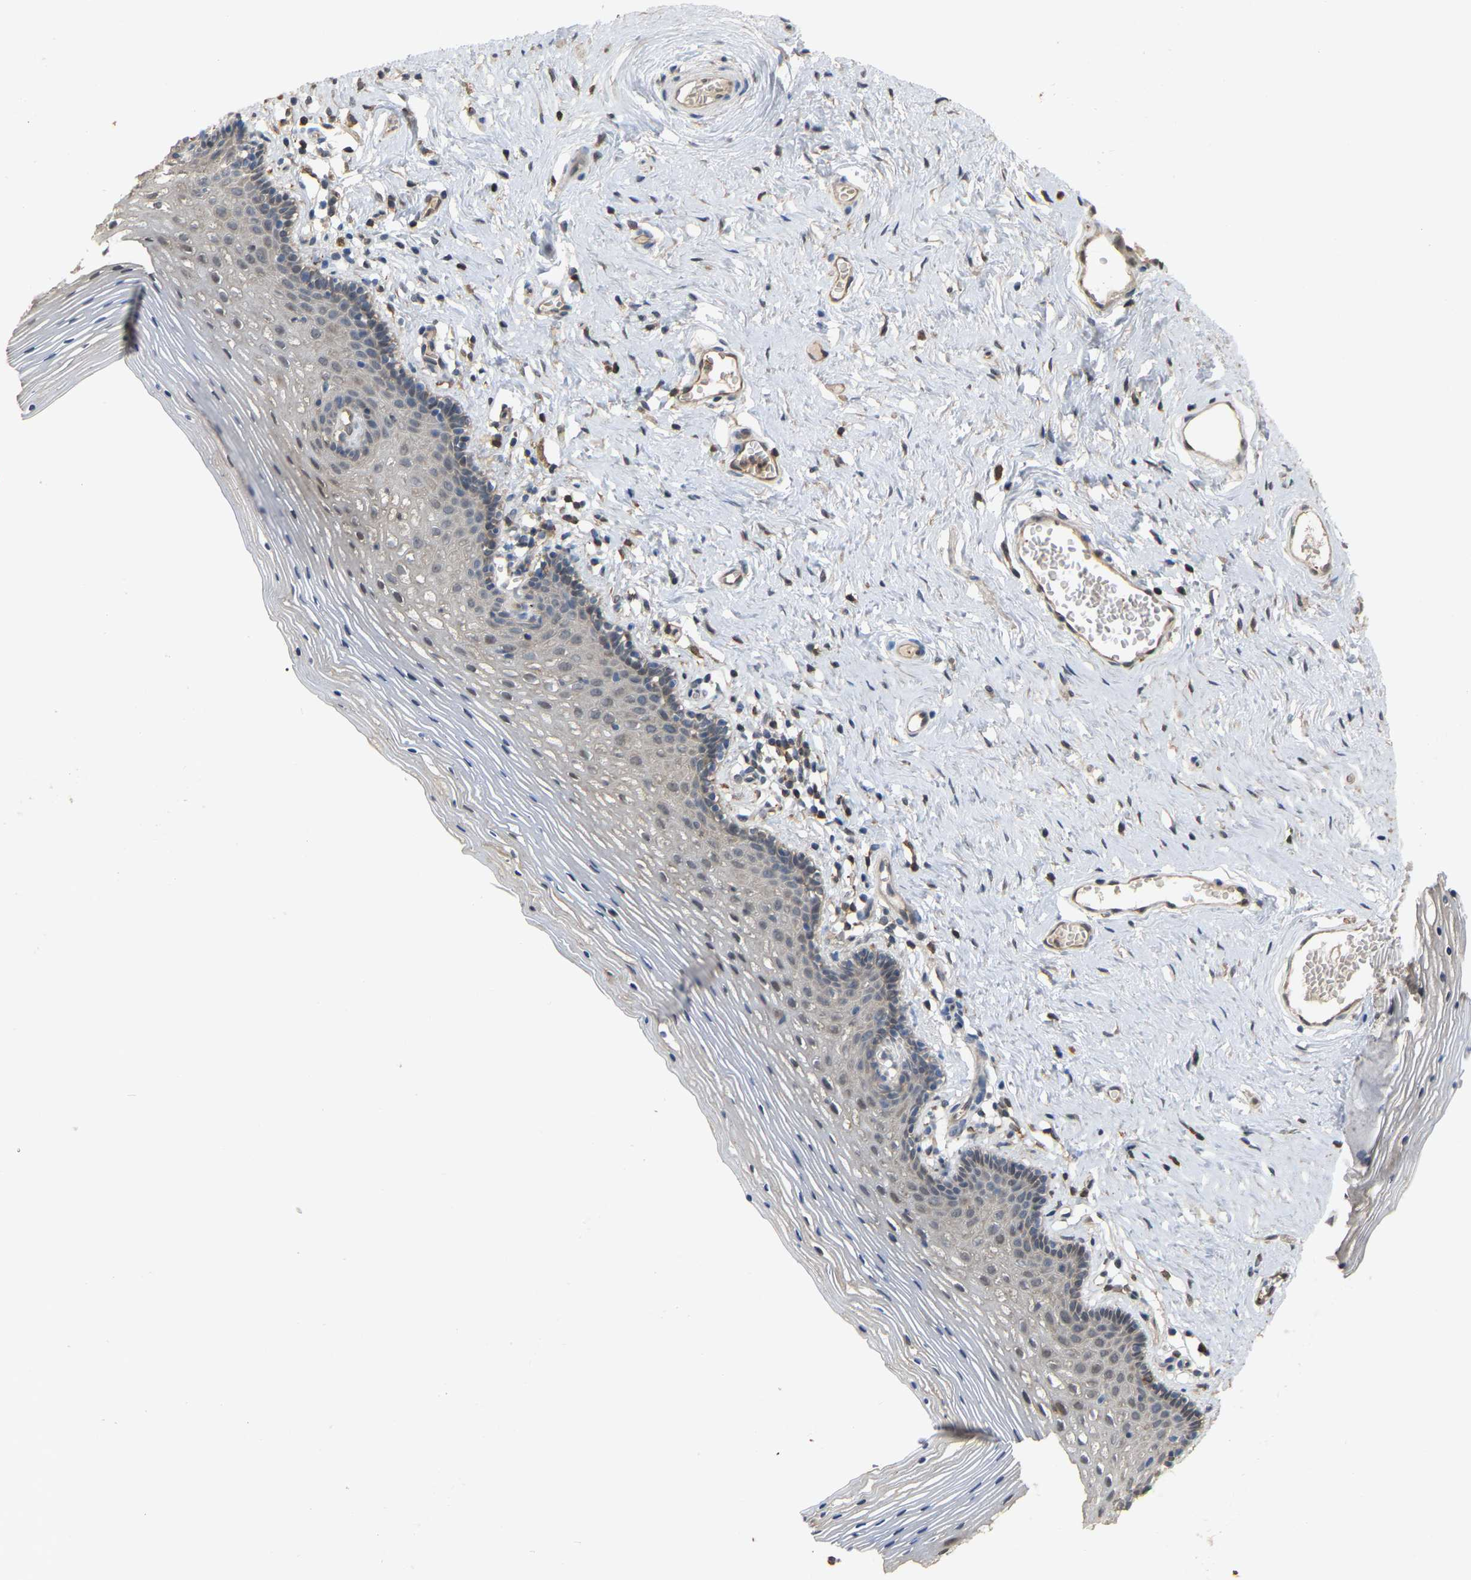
{"staining": {"intensity": "negative", "quantity": "none", "location": "none"}, "tissue": "vagina", "cell_type": "Squamous epithelial cells", "image_type": "normal", "snomed": [{"axis": "morphology", "description": "Normal tissue, NOS"}, {"axis": "topography", "description": "Vagina"}], "caption": "There is no significant positivity in squamous epithelial cells of vagina. The staining is performed using DAB (3,3'-diaminobenzidine) brown chromogen with nuclei counter-stained in using hematoxylin.", "gene": "MTPN", "patient": {"sex": "female", "age": 32}}